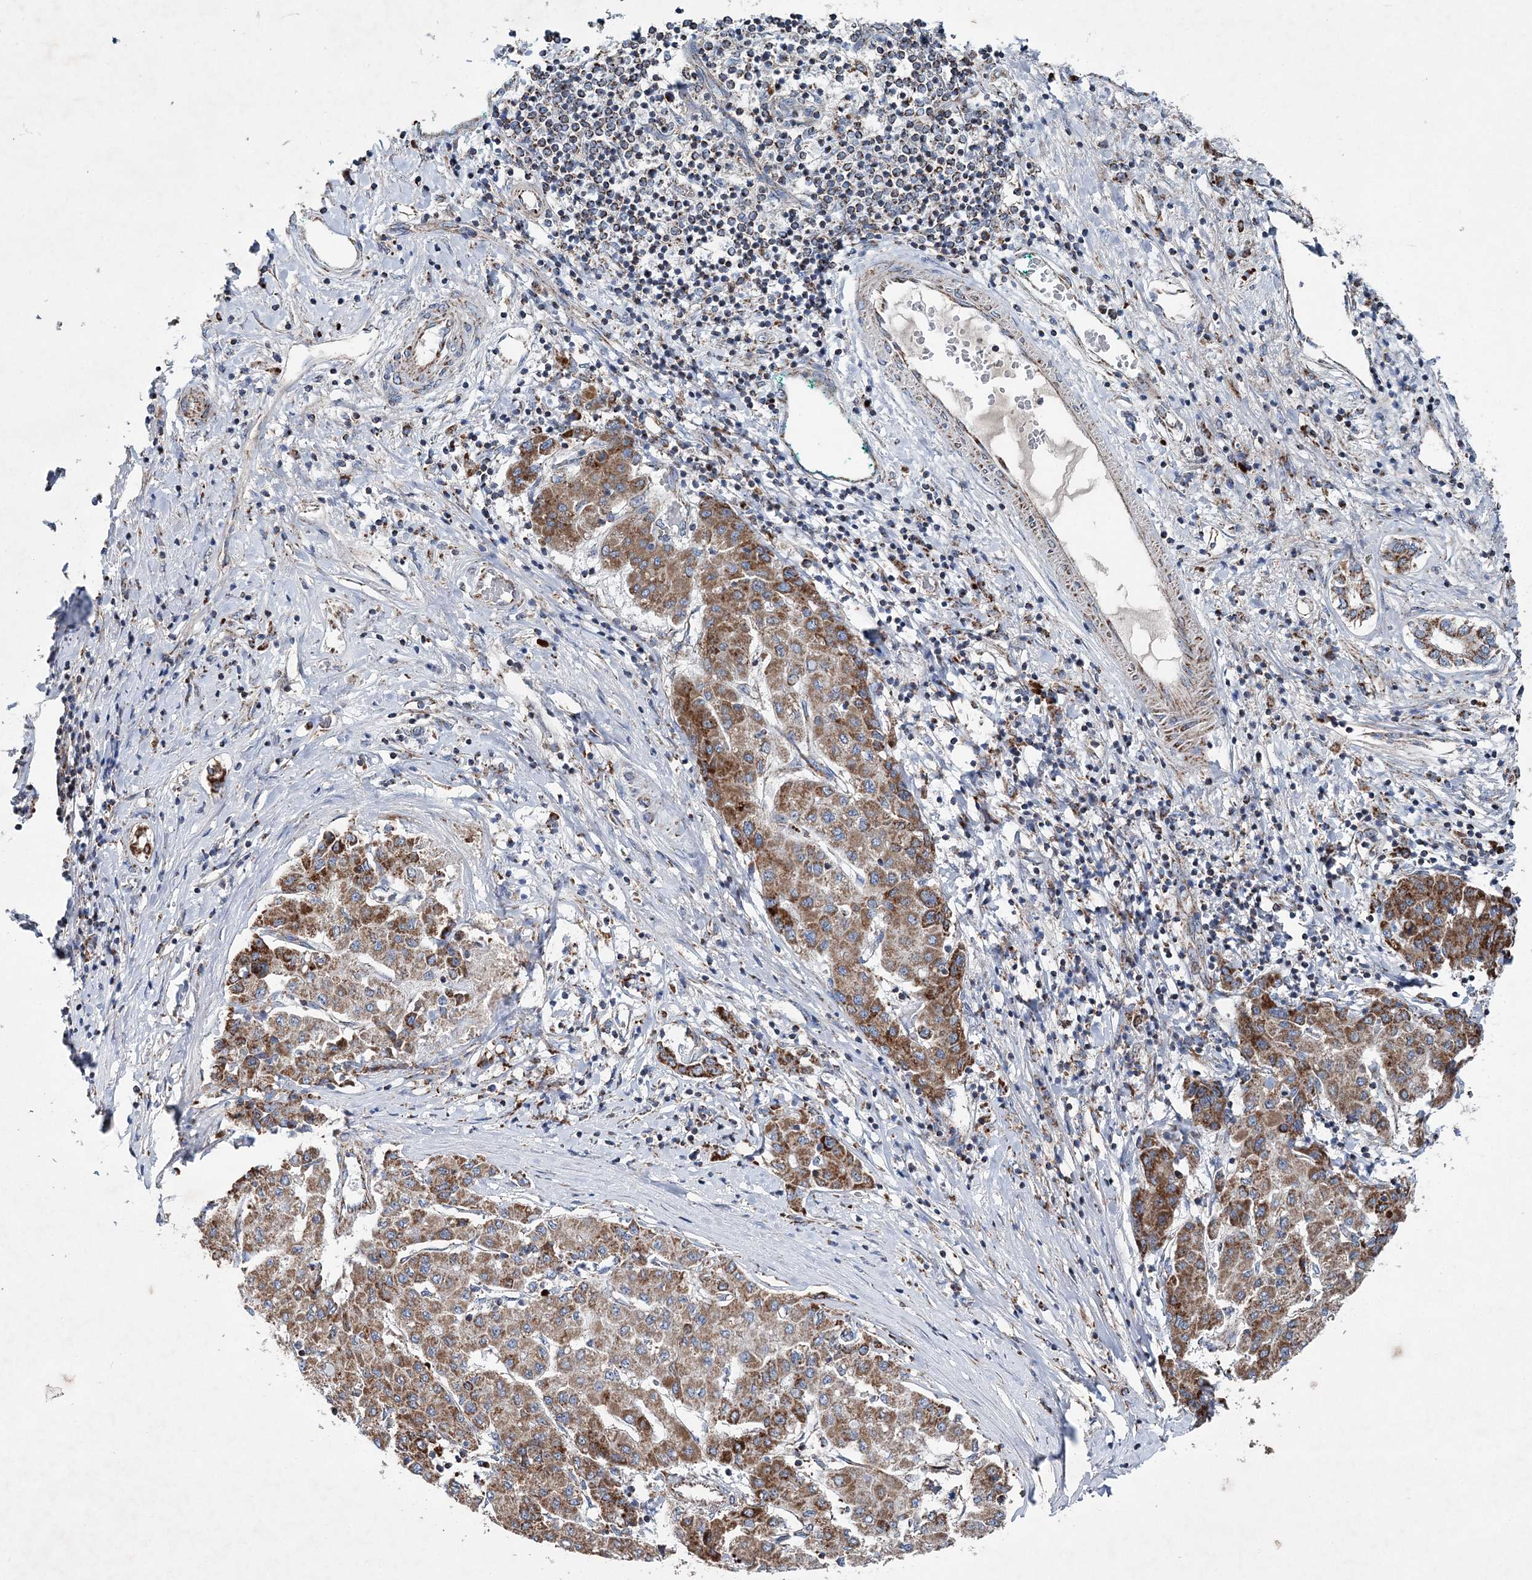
{"staining": {"intensity": "moderate", "quantity": ">75%", "location": "cytoplasmic/membranous"}, "tissue": "liver cancer", "cell_type": "Tumor cells", "image_type": "cancer", "snomed": [{"axis": "morphology", "description": "Carcinoma, Hepatocellular, NOS"}, {"axis": "topography", "description": "Liver"}], "caption": "A brown stain labels moderate cytoplasmic/membranous staining of a protein in human liver hepatocellular carcinoma tumor cells.", "gene": "SPAG16", "patient": {"sex": "male", "age": 65}}